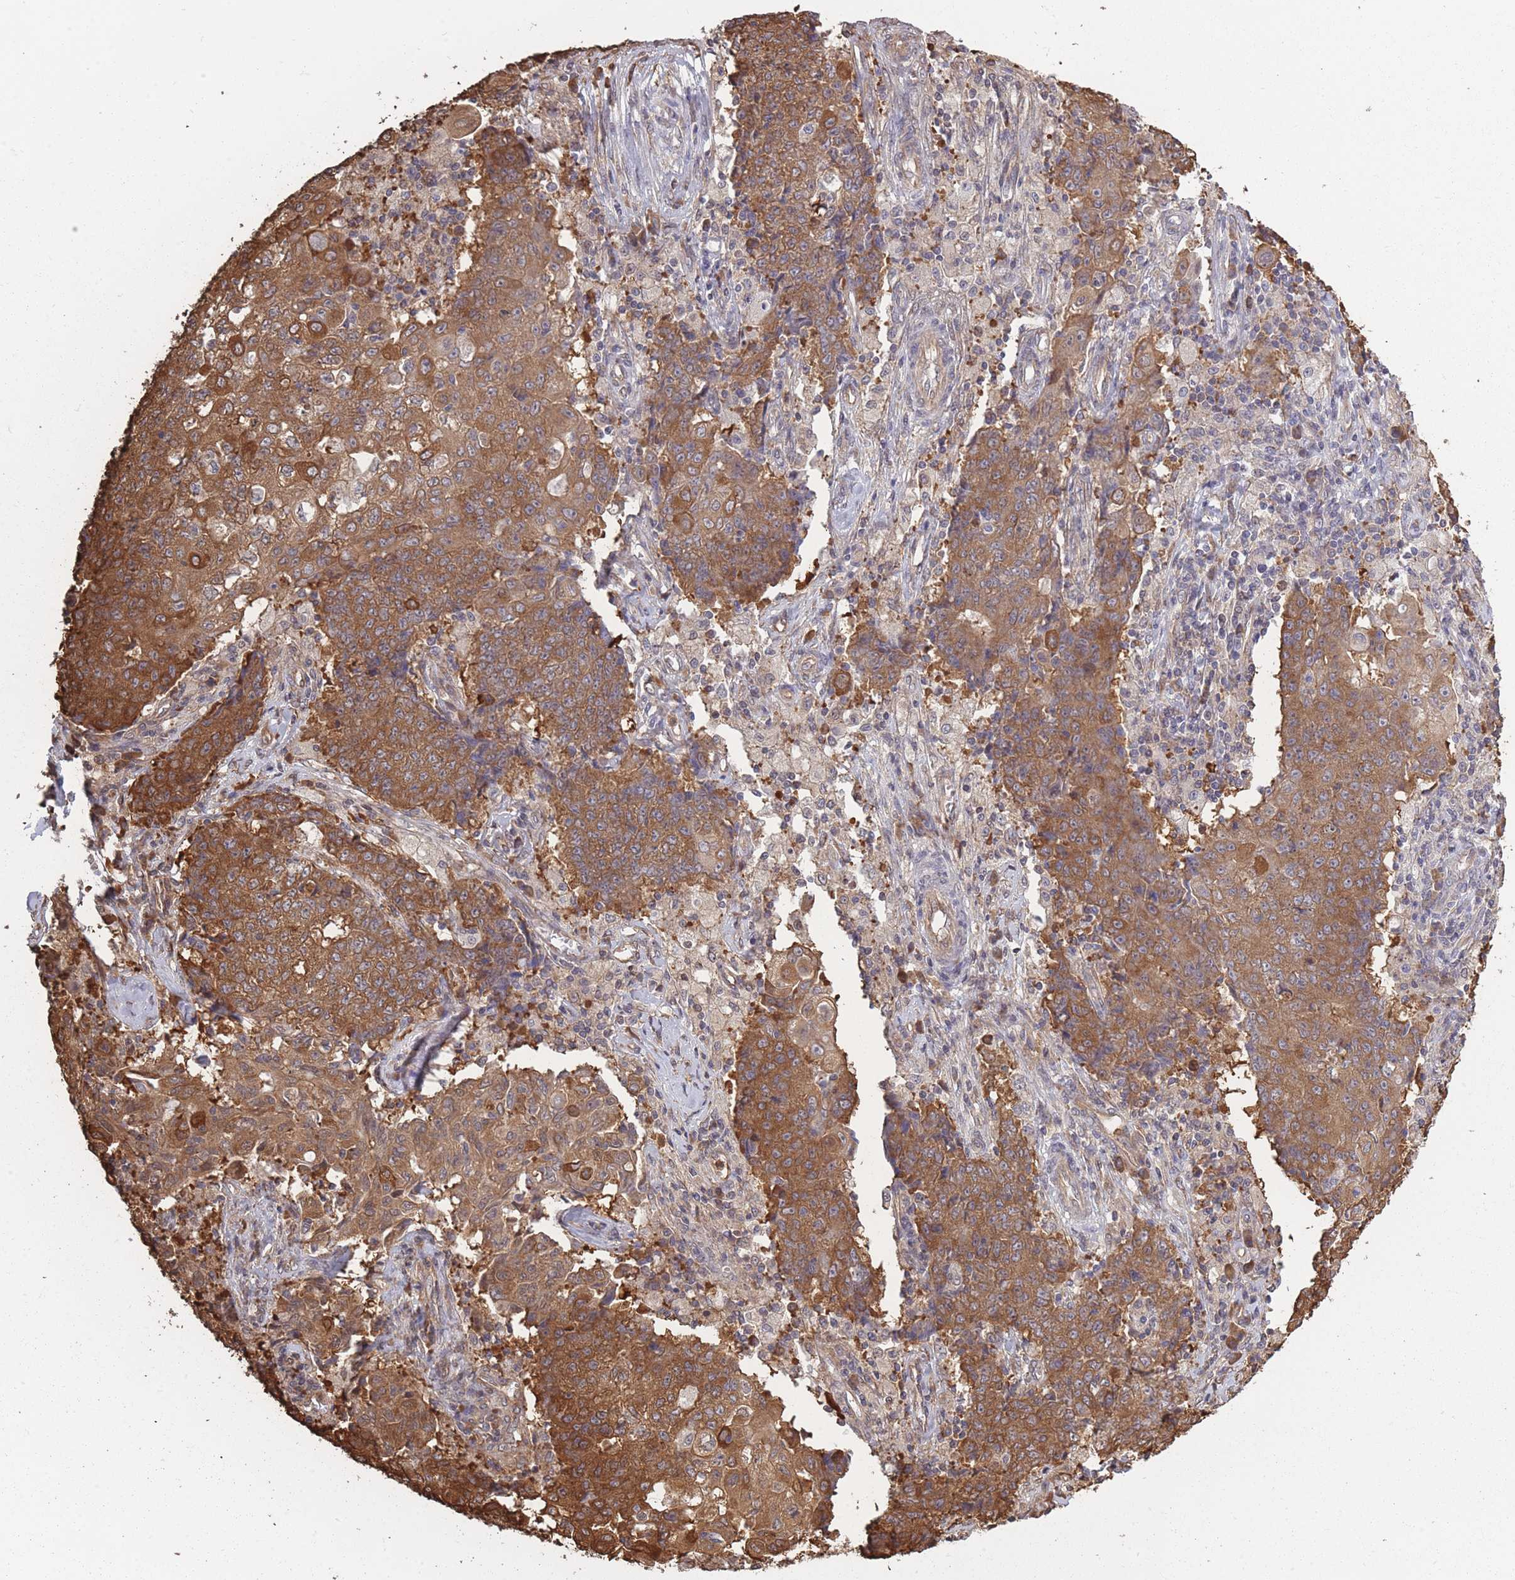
{"staining": {"intensity": "moderate", "quantity": ">75%", "location": "cytoplasmic/membranous"}, "tissue": "ovarian cancer", "cell_type": "Tumor cells", "image_type": "cancer", "snomed": [{"axis": "morphology", "description": "Carcinoma, endometroid"}, {"axis": "topography", "description": "Ovary"}], "caption": "Protein staining of ovarian cancer (endometroid carcinoma) tissue shows moderate cytoplasmic/membranous positivity in about >75% of tumor cells.", "gene": "ARL13B", "patient": {"sex": "female", "age": 42}}